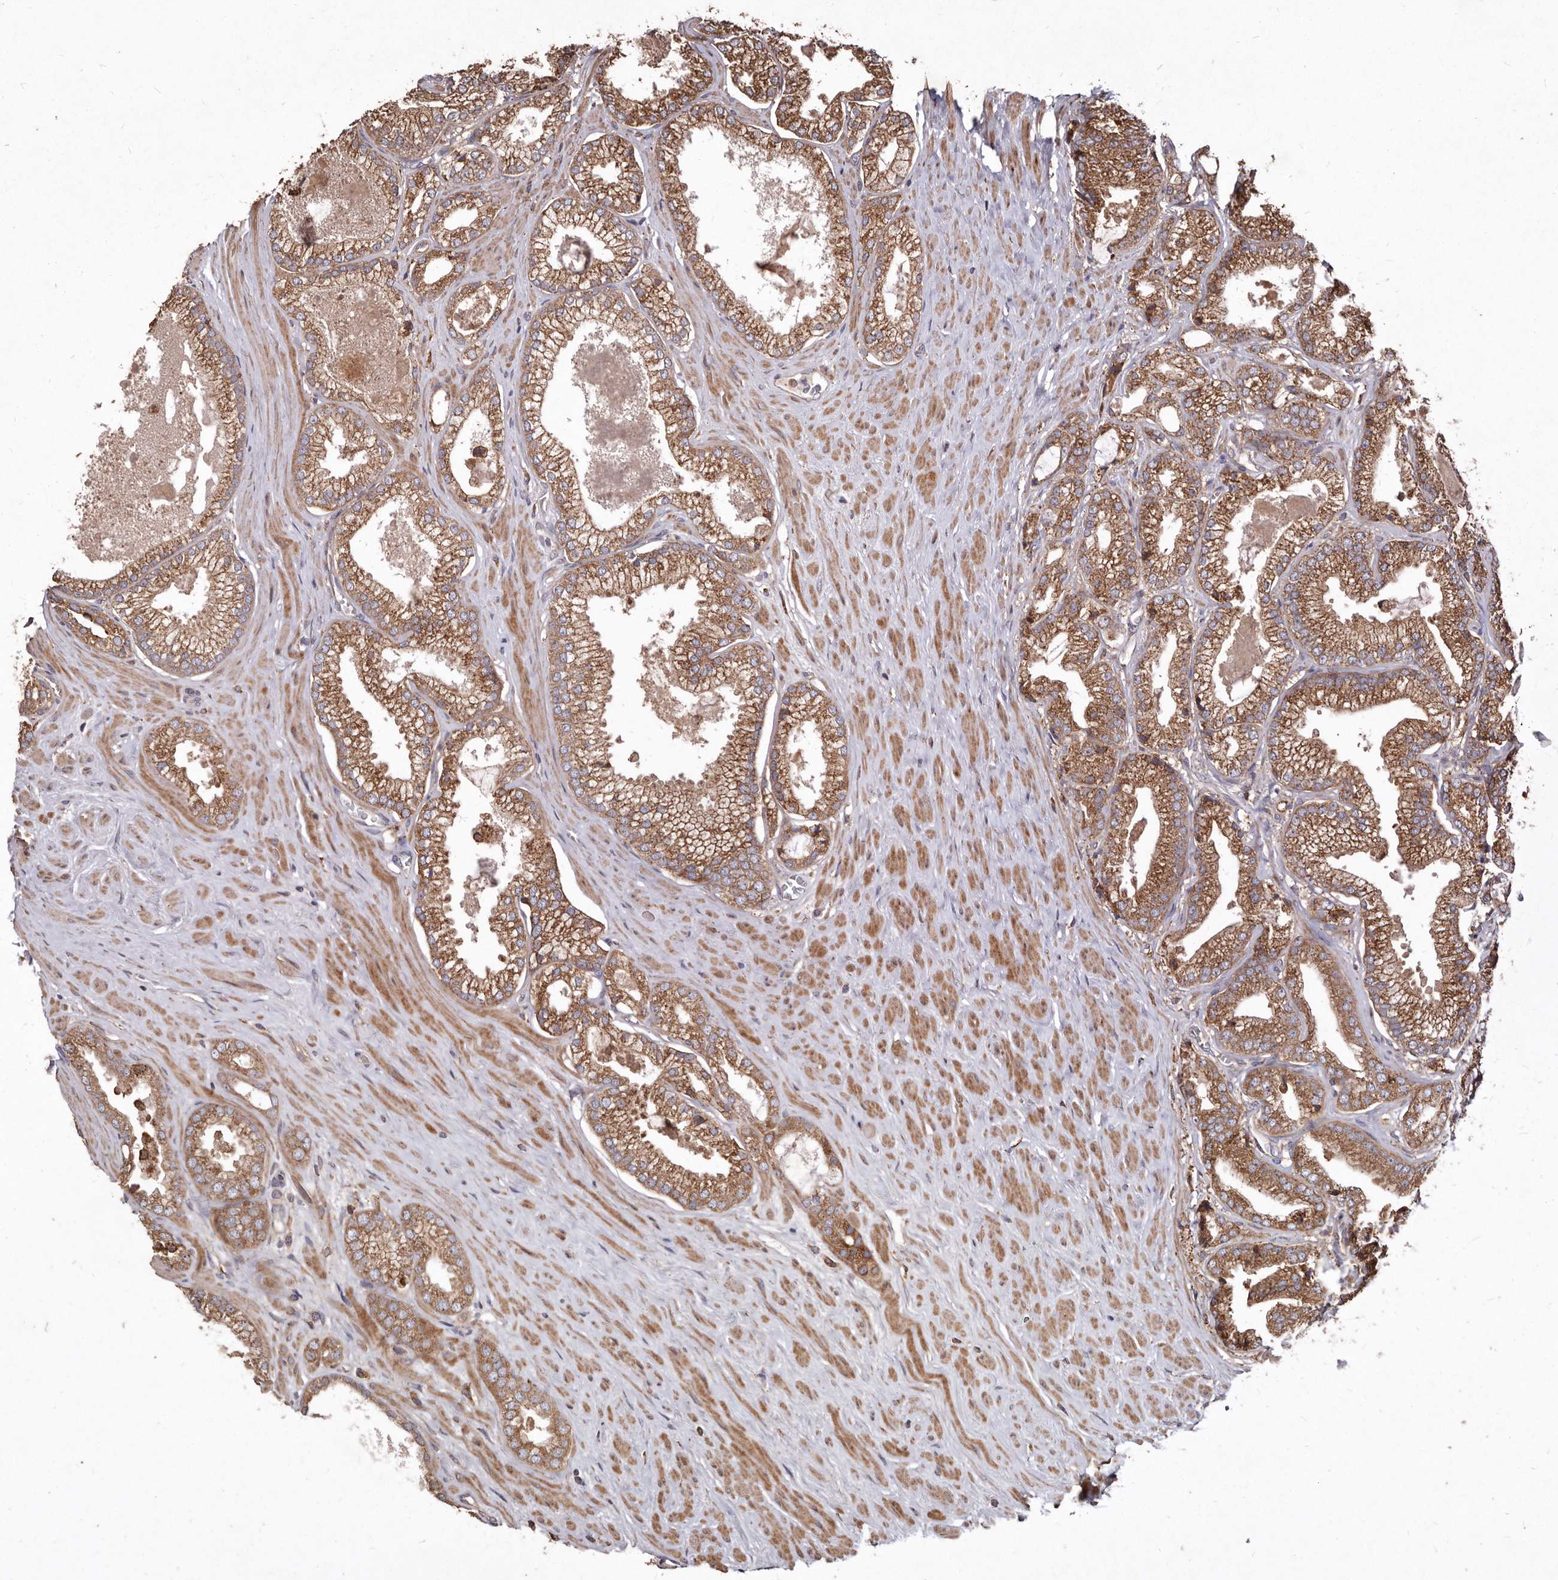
{"staining": {"intensity": "moderate", "quantity": ">75%", "location": "cytoplasmic/membranous"}, "tissue": "prostate cancer", "cell_type": "Tumor cells", "image_type": "cancer", "snomed": [{"axis": "morphology", "description": "Adenocarcinoma, Low grade"}, {"axis": "topography", "description": "Prostate"}], "caption": "High-magnification brightfield microscopy of prostate adenocarcinoma (low-grade) stained with DAB (3,3'-diaminobenzidine) (brown) and counterstained with hematoxylin (blue). tumor cells exhibit moderate cytoplasmic/membranous positivity is present in approximately>75% of cells. (Brightfield microscopy of DAB IHC at high magnification).", "gene": "STEAP2", "patient": {"sex": "male", "age": 62}}